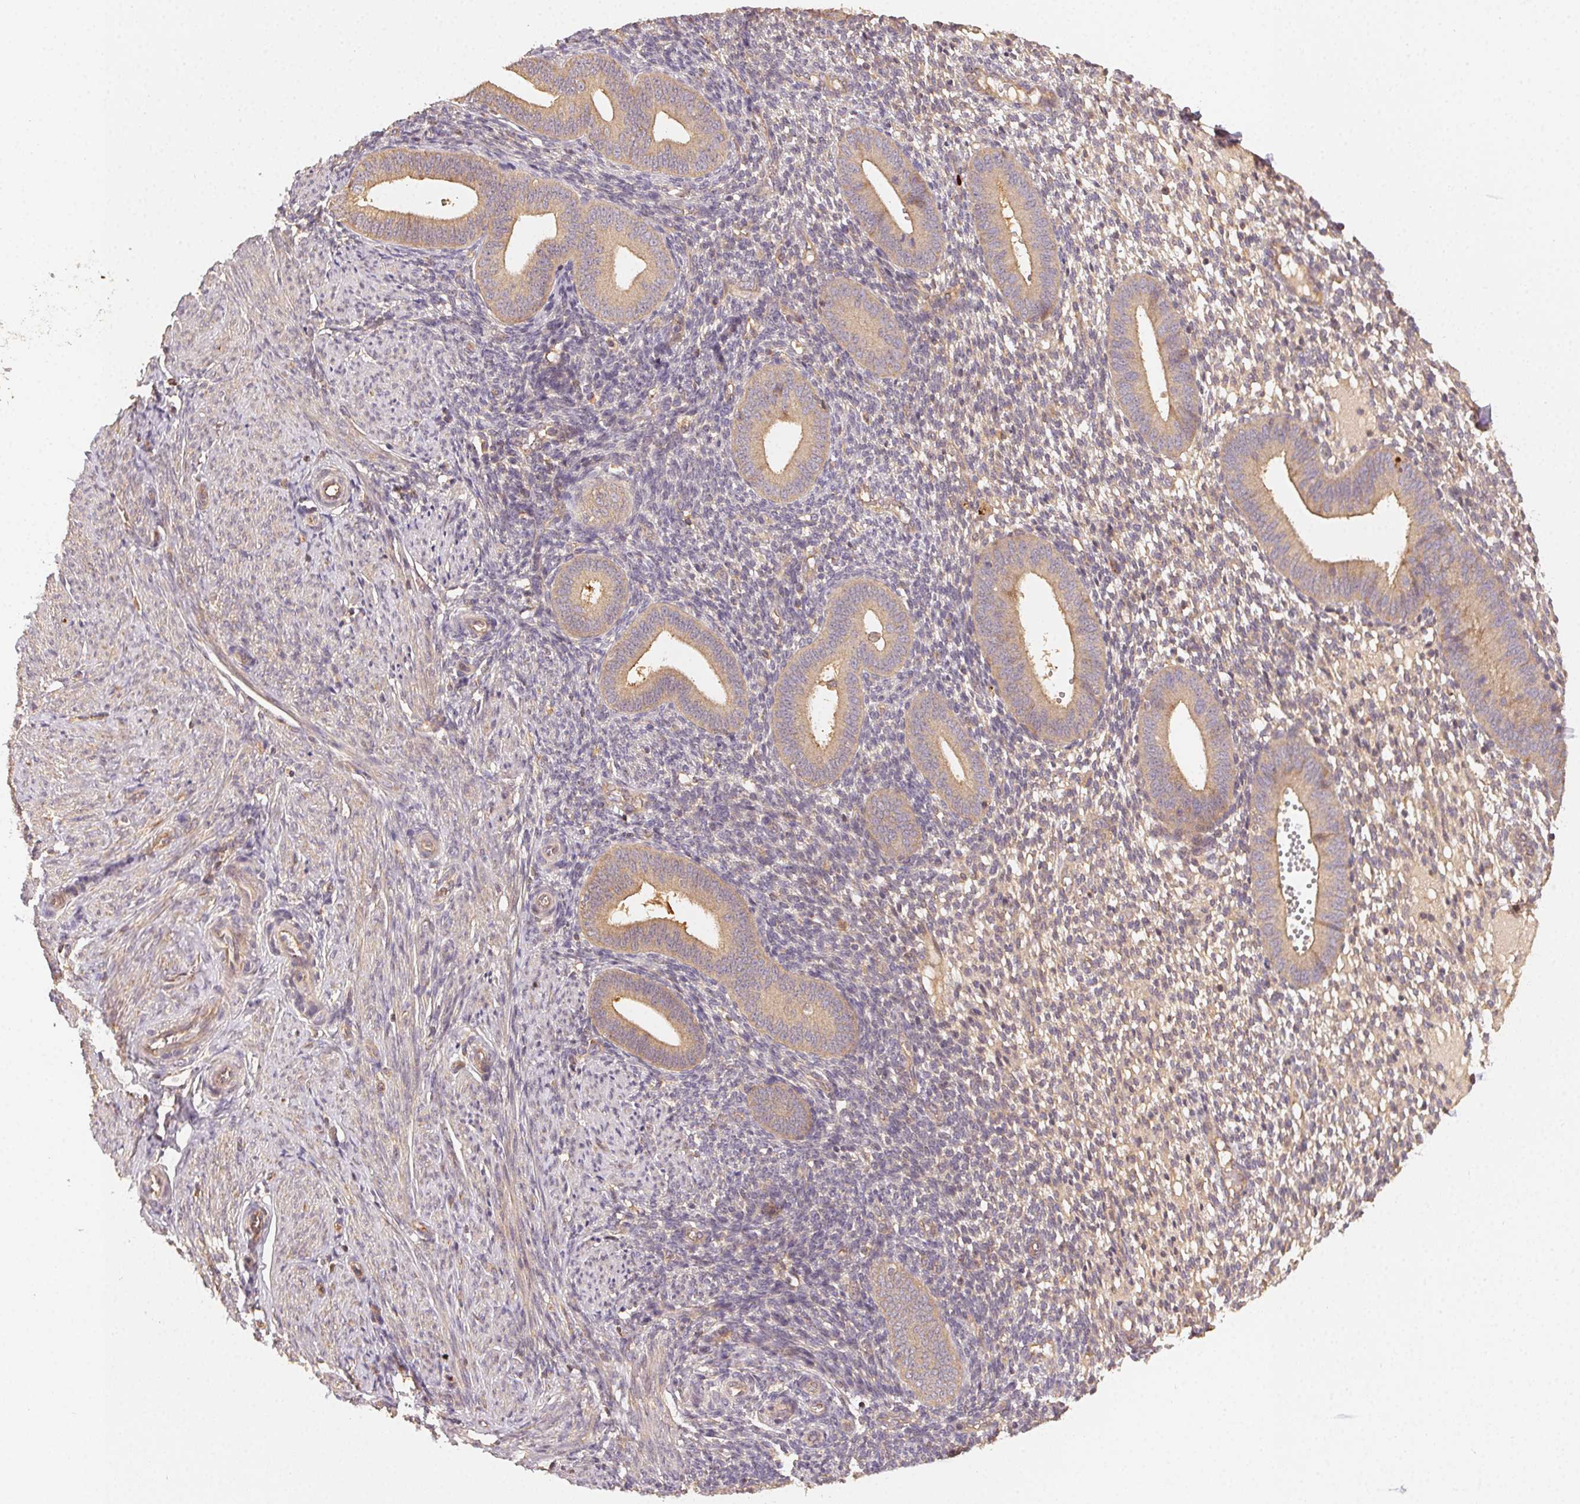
{"staining": {"intensity": "weak", "quantity": "25%-75%", "location": "cytoplasmic/membranous"}, "tissue": "endometrium", "cell_type": "Cells in endometrial stroma", "image_type": "normal", "snomed": [{"axis": "morphology", "description": "Normal tissue, NOS"}, {"axis": "topography", "description": "Endometrium"}], "caption": "The immunohistochemical stain labels weak cytoplasmic/membranous positivity in cells in endometrial stroma of unremarkable endometrium. Using DAB (brown) and hematoxylin (blue) stains, captured at high magnification using brightfield microscopy.", "gene": "RALA", "patient": {"sex": "female", "age": 40}}